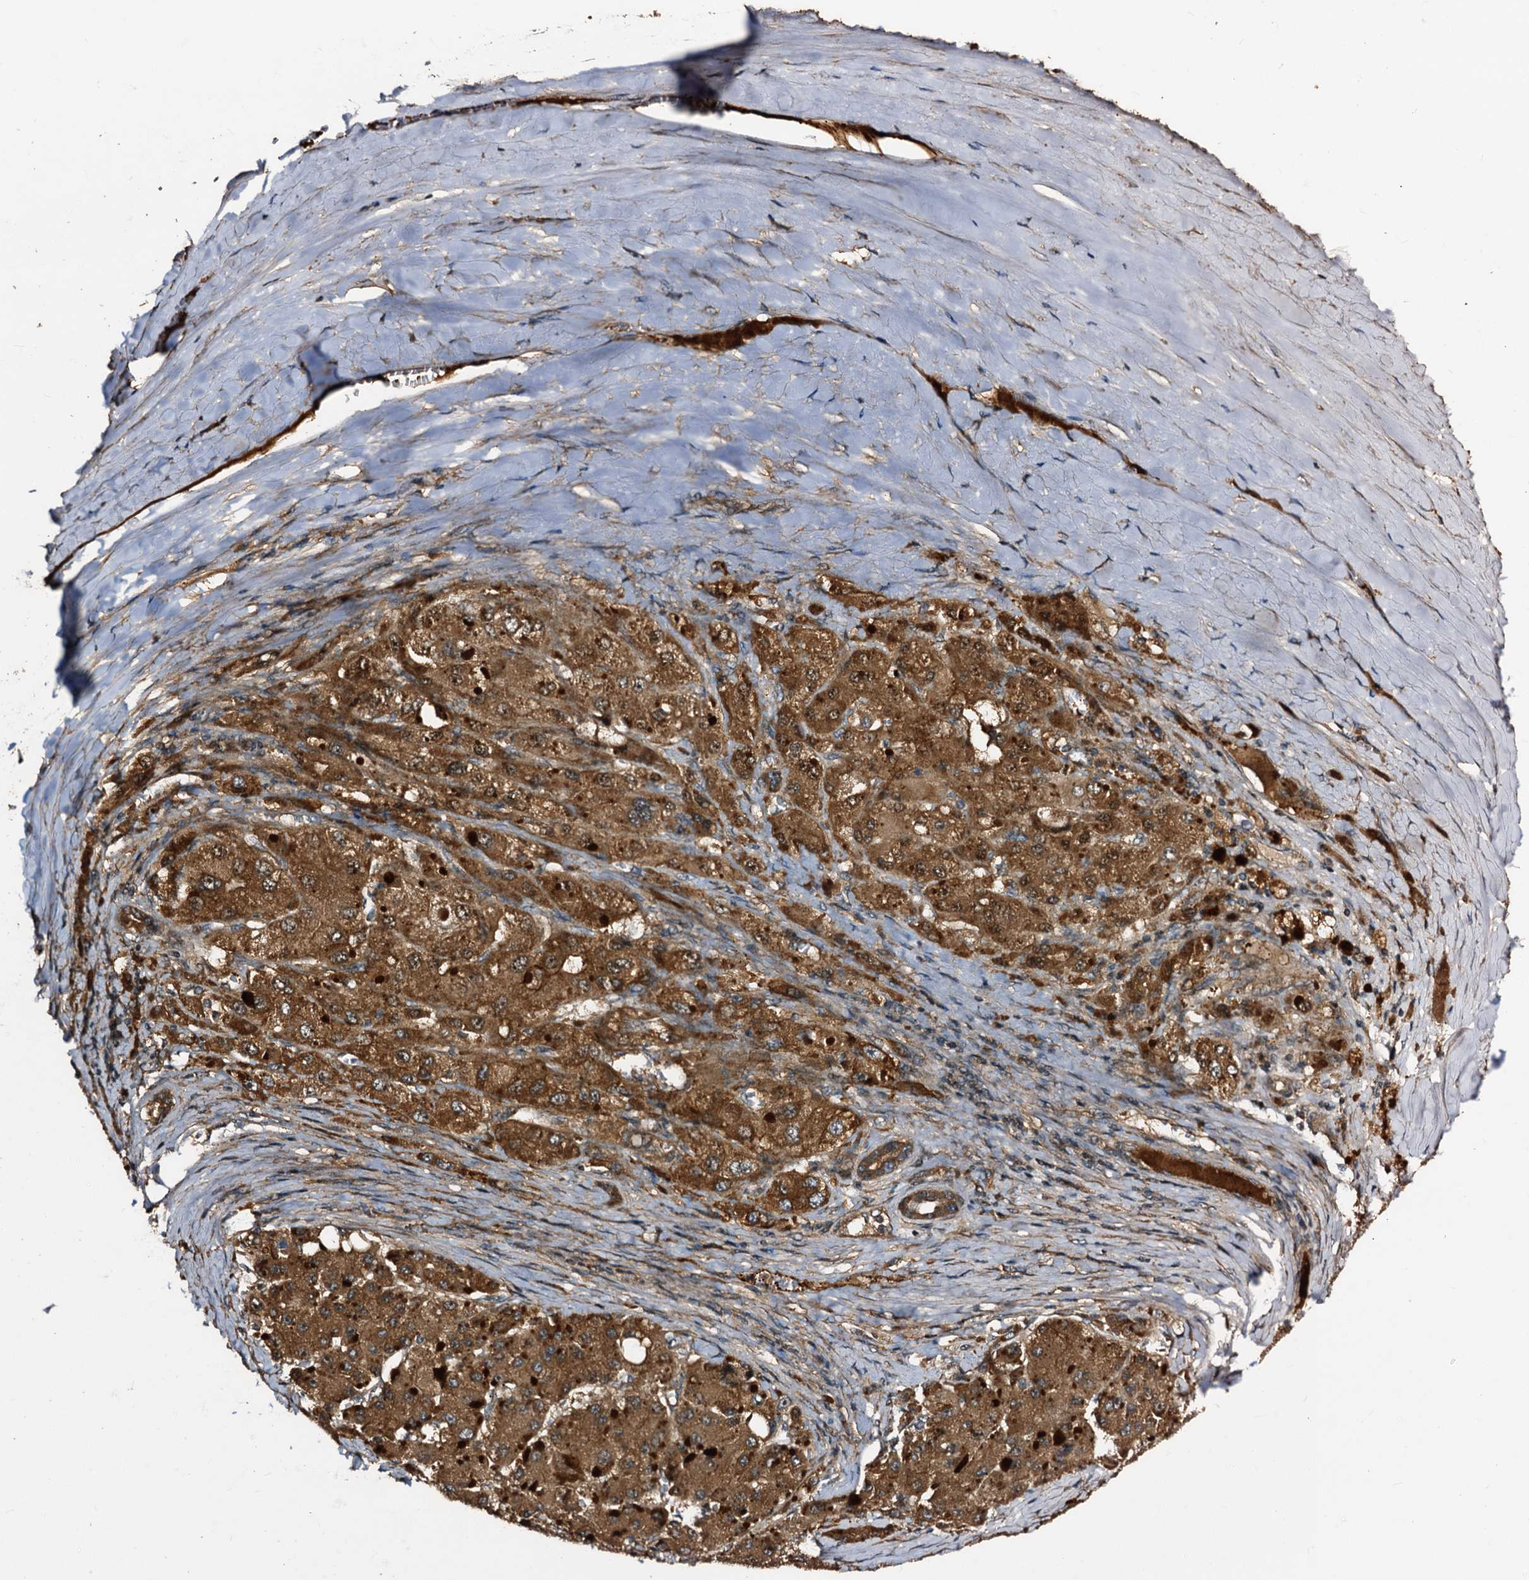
{"staining": {"intensity": "moderate", "quantity": ">75%", "location": "cytoplasmic/membranous,nuclear"}, "tissue": "liver cancer", "cell_type": "Tumor cells", "image_type": "cancer", "snomed": [{"axis": "morphology", "description": "Carcinoma, Hepatocellular, NOS"}, {"axis": "topography", "description": "Liver"}], "caption": "Tumor cells exhibit moderate cytoplasmic/membranous and nuclear expression in approximately >75% of cells in liver cancer. (IHC, brightfield microscopy, high magnification).", "gene": "PEX5", "patient": {"sex": "female", "age": 73}}